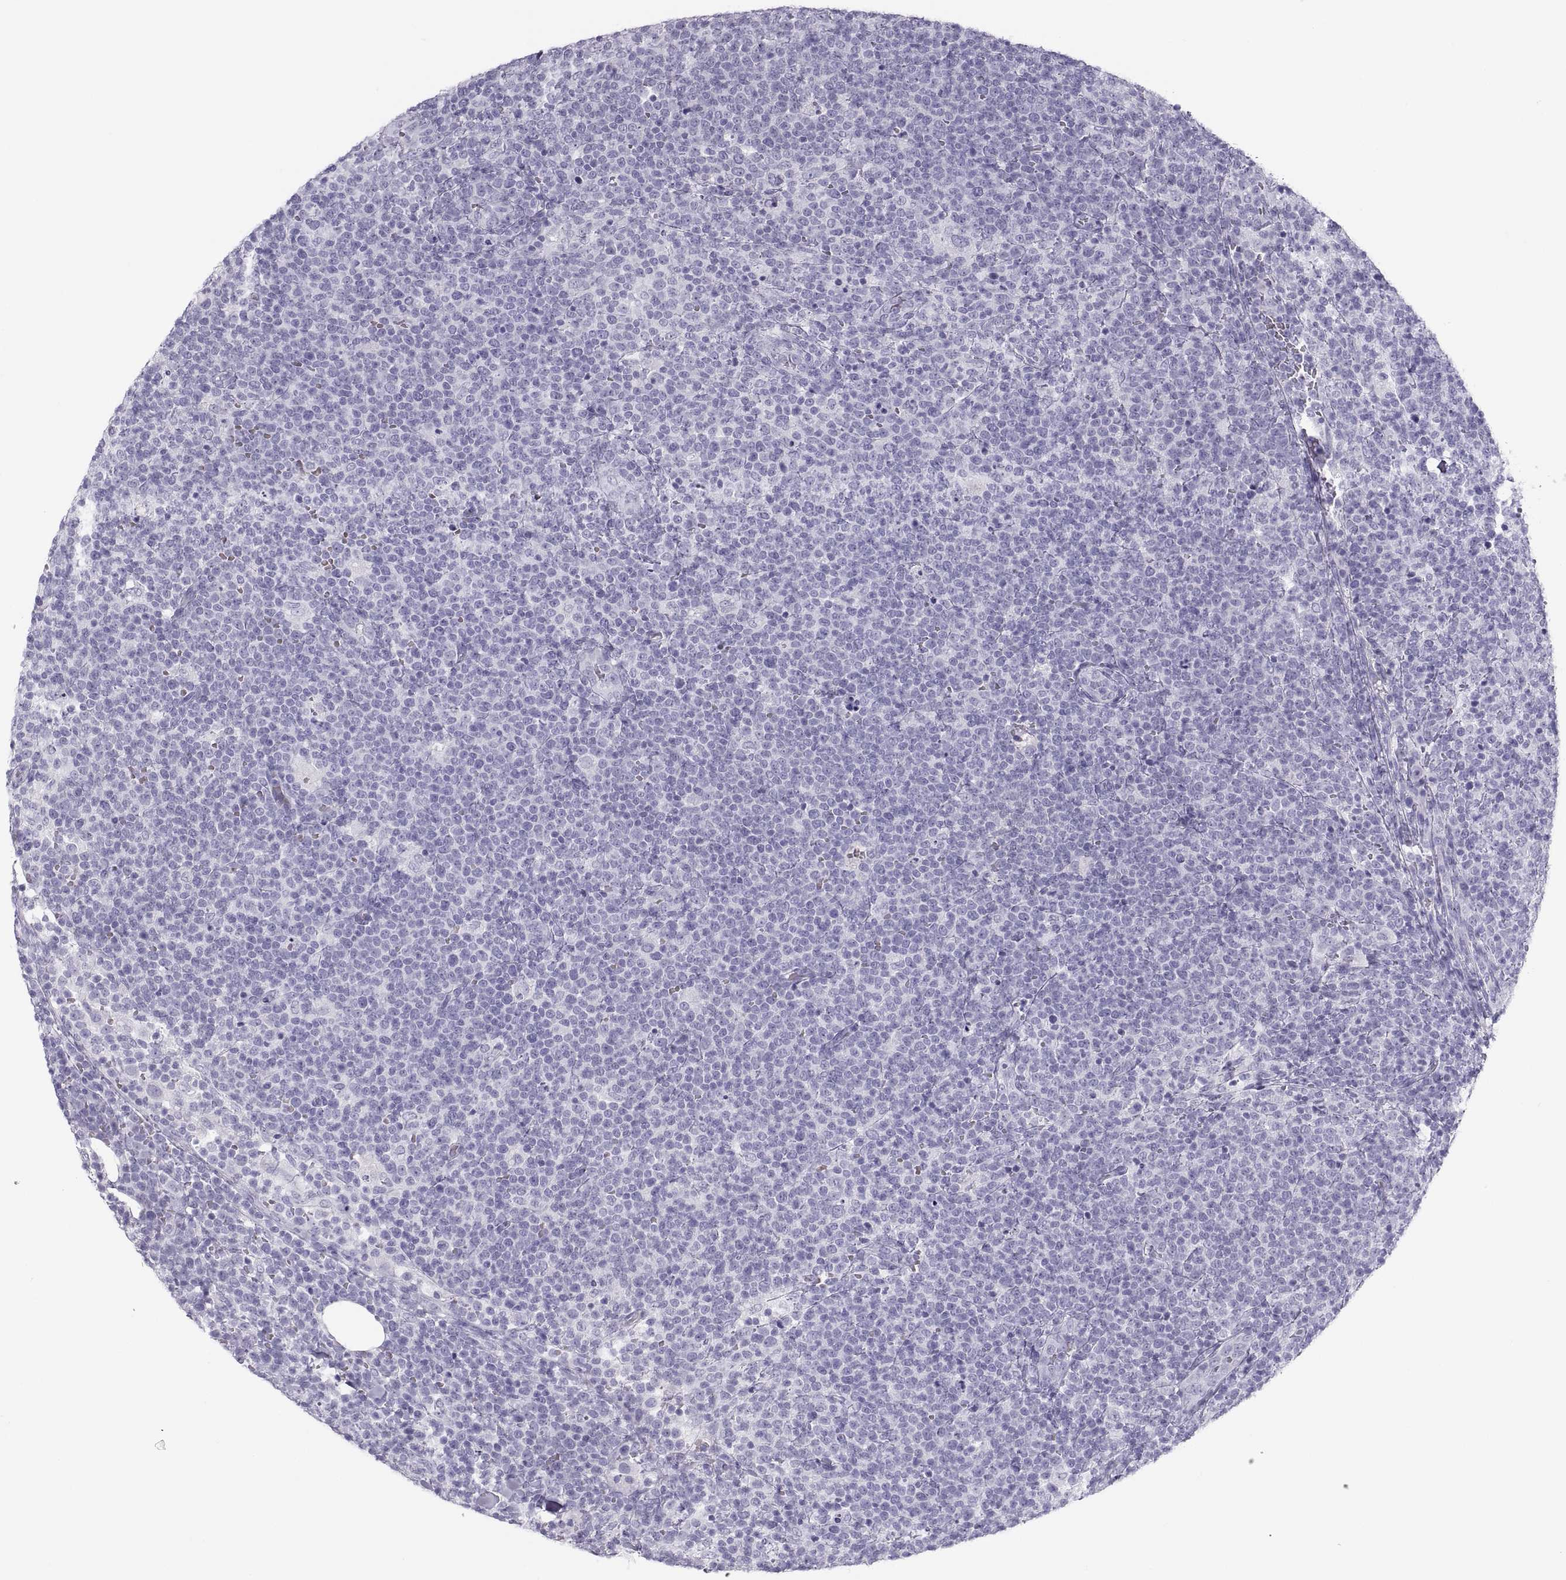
{"staining": {"intensity": "negative", "quantity": "none", "location": "none"}, "tissue": "lymphoma", "cell_type": "Tumor cells", "image_type": "cancer", "snomed": [{"axis": "morphology", "description": "Malignant lymphoma, non-Hodgkin's type, High grade"}, {"axis": "topography", "description": "Lymph node"}], "caption": "Immunohistochemistry (IHC) histopathology image of lymphoma stained for a protein (brown), which shows no positivity in tumor cells.", "gene": "SEMG1", "patient": {"sex": "male", "age": 61}}